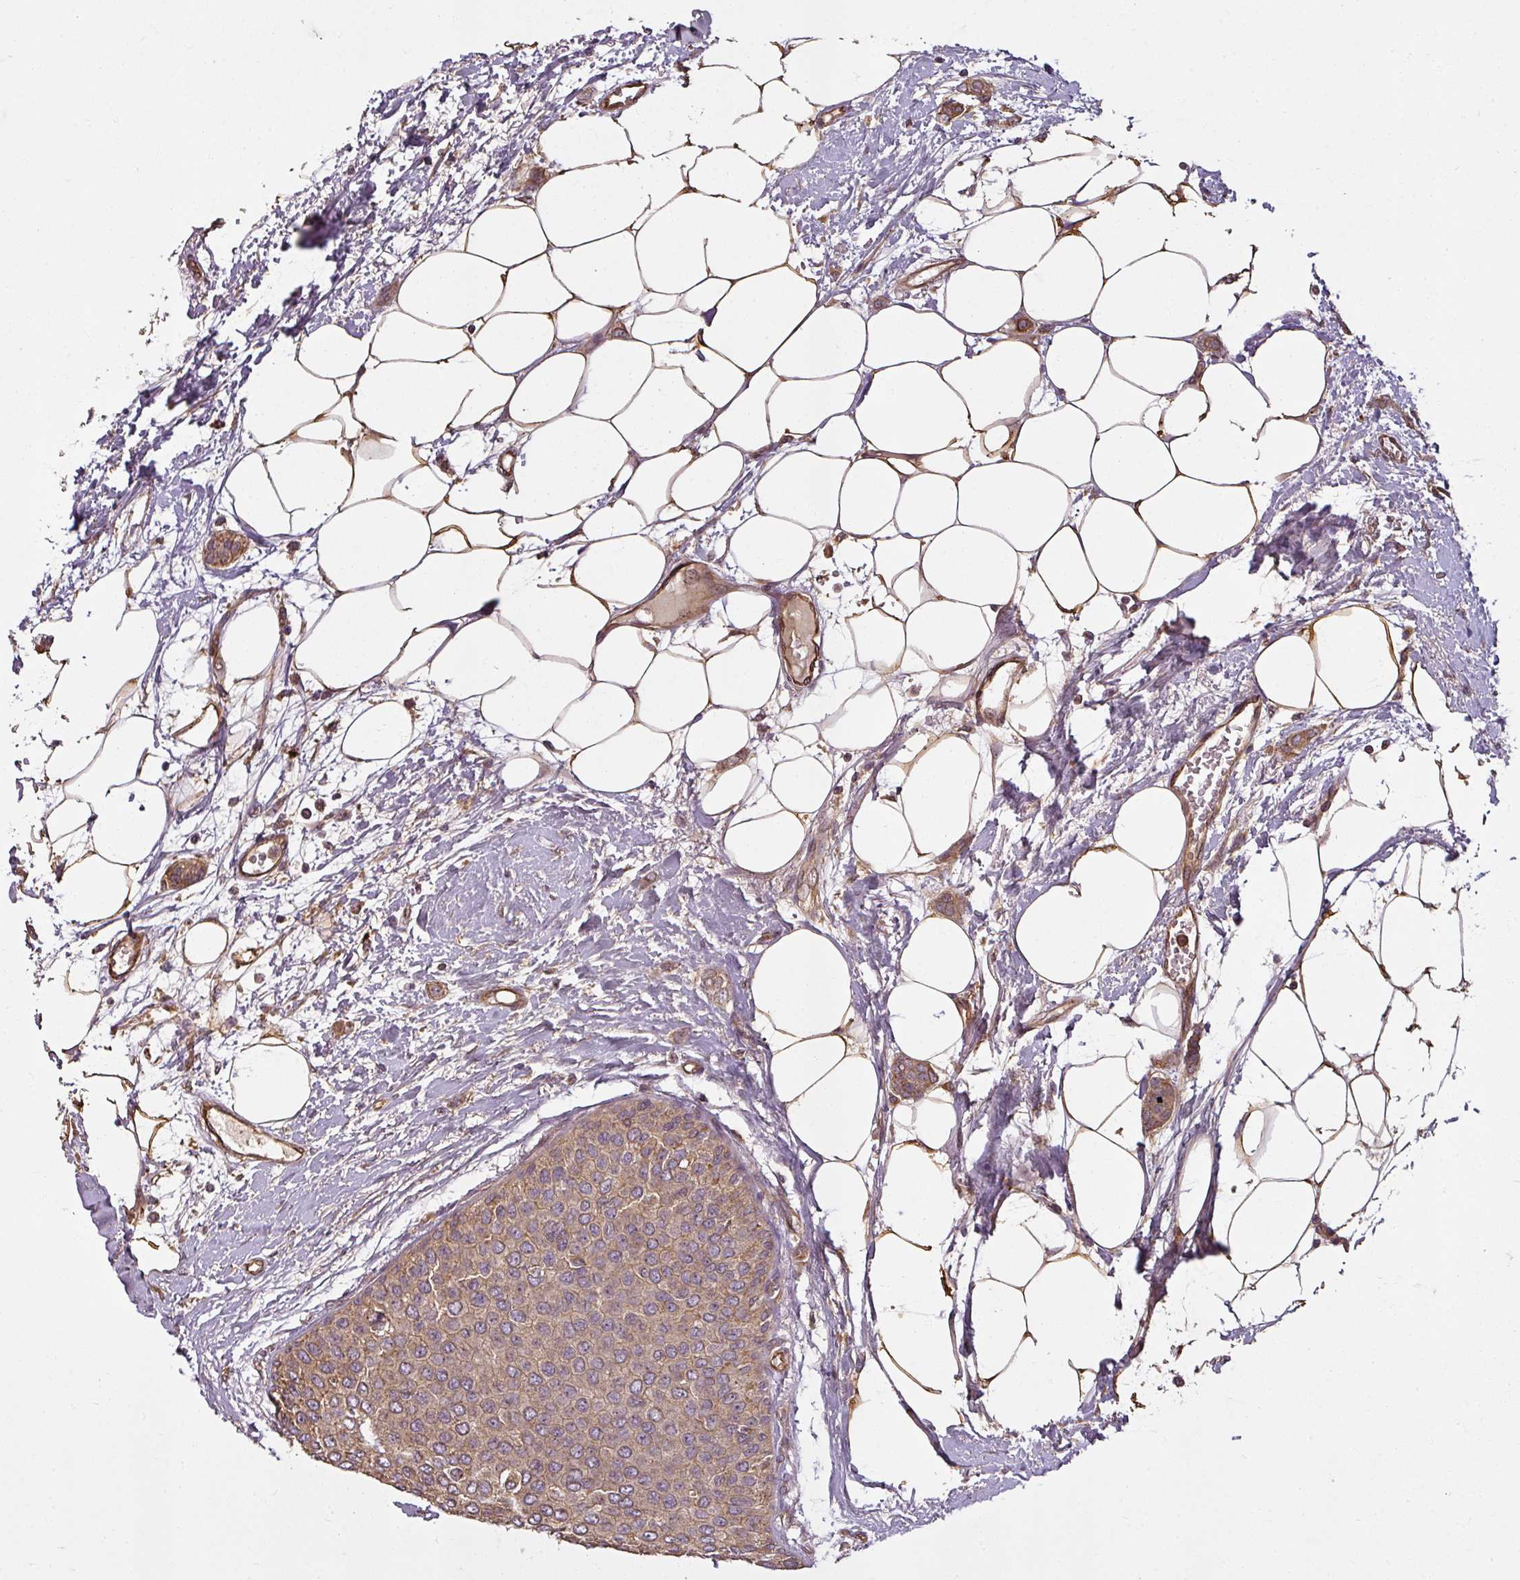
{"staining": {"intensity": "moderate", "quantity": ">75%", "location": "cytoplasmic/membranous"}, "tissue": "breast cancer", "cell_type": "Tumor cells", "image_type": "cancer", "snomed": [{"axis": "morphology", "description": "Duct carcinoma"}, {"axis": "topography", "description": "Breast"}], "caption": "Human breast cancer (intraductal carcinoma) stained with a brown dye exhibits moderate cytoplasmic/membranous positive expression in about >75% of tumor cells.", "gene": "DIMT1", "patient": {"sex": "female", "age": 72}}